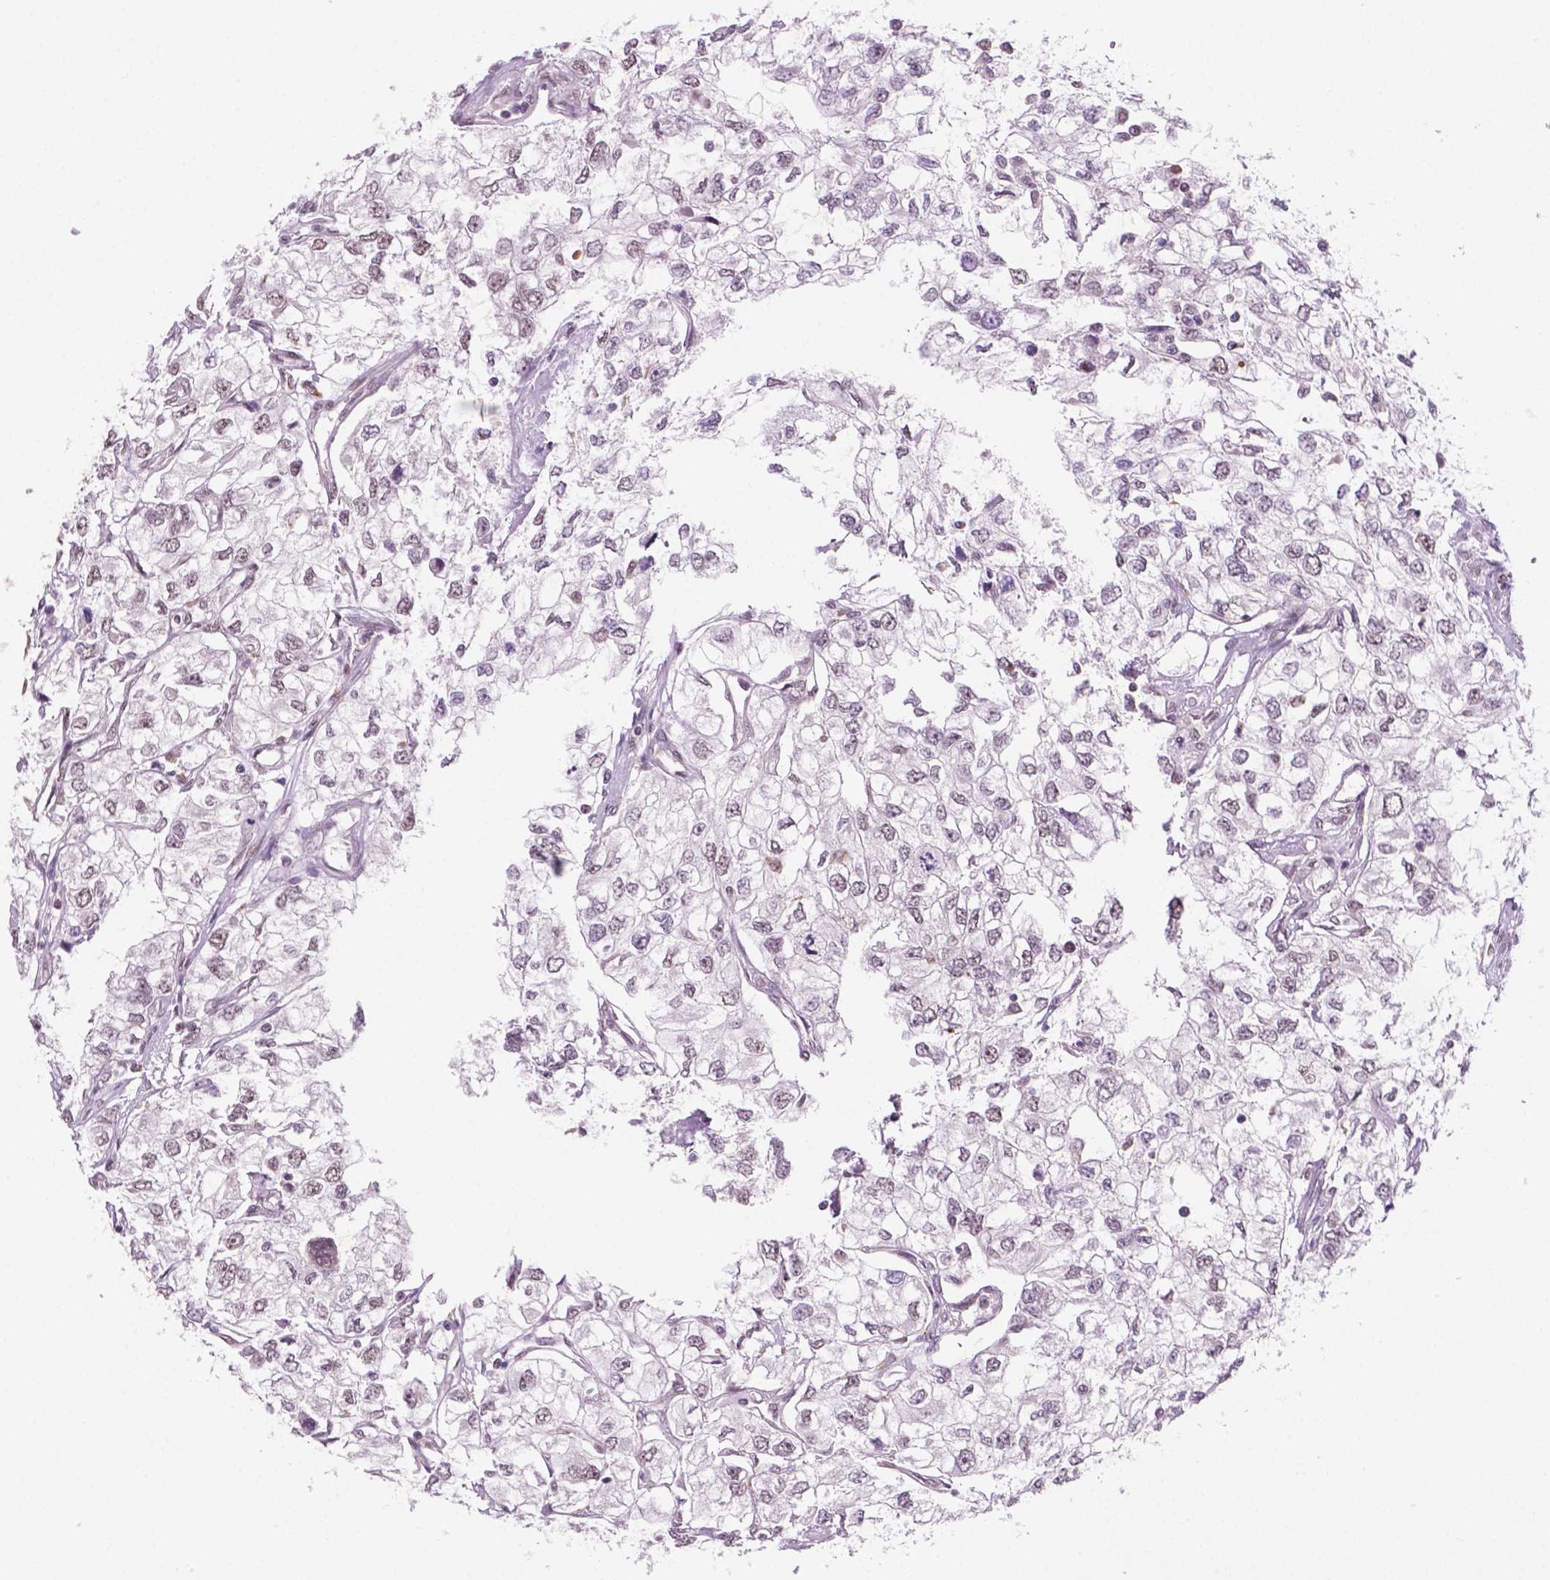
{"staining": {"intensity": "weak", "quantity": "<25%", "location": "nuclear"}, "tissue": "renal cancer", "cell_type": "Tumor cells", "image_type": "cancer", "snomed": [{"axis": "morphology", "description": "Adenocarcinoma, NOS"}, {"axis": "topography", "description": "Kidney"}], "caption": "High magnification brightfield microscopy of adenocarcinoma (renal) stained with DAB (3,3'-diaminobenzidine) (brown) and counterstained with hematoxylin (blue): tumor cells show no significant positivity.", "gene": "PHAX", "patient": {"sex": "female", "age": 59}}